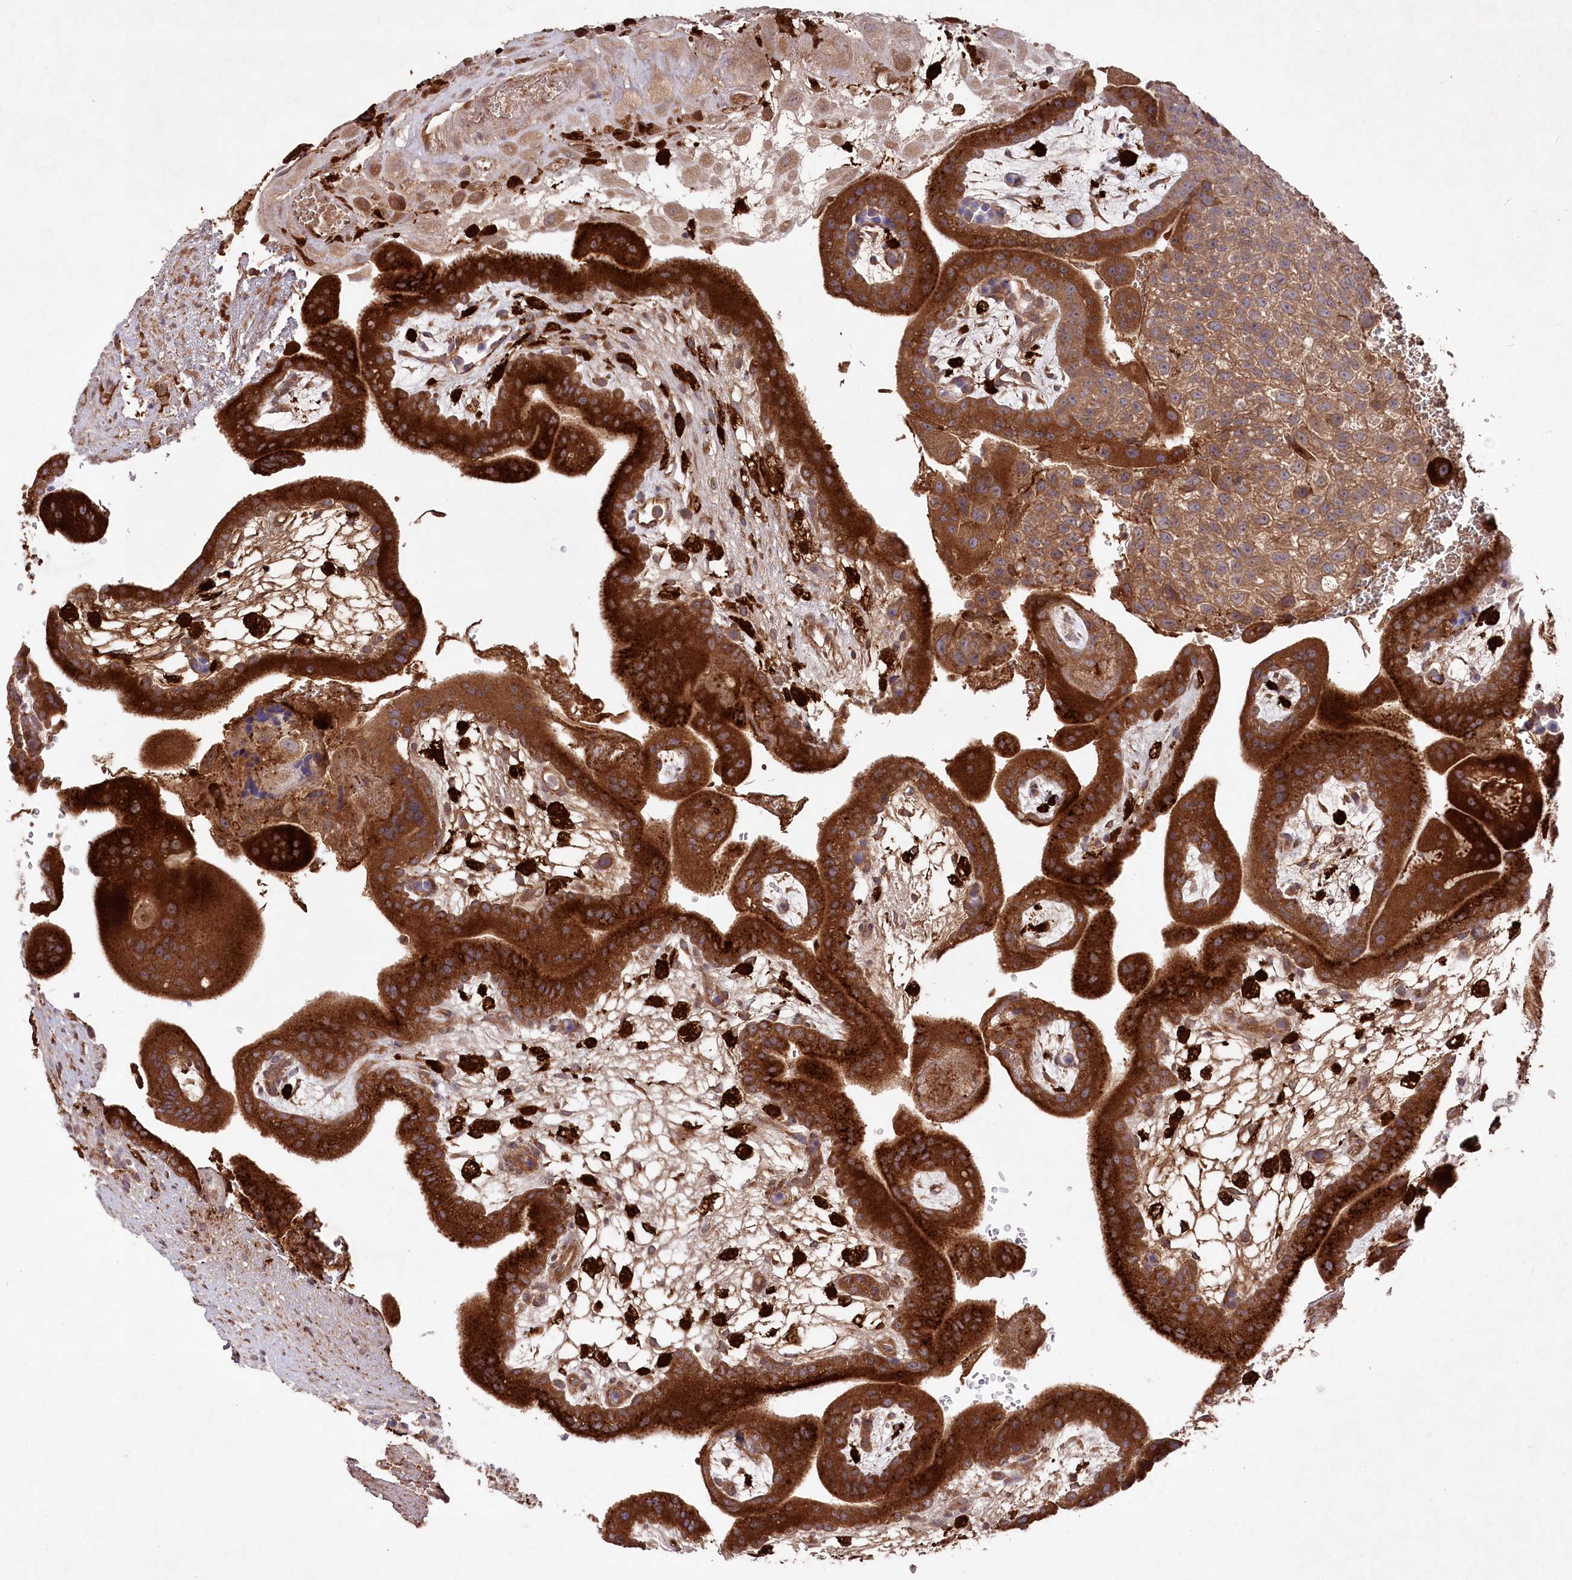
{"staining": {"intensity": "moderate", "quantity": ">75%", "location": "cytoplasmic/membranous"}, "tissue": "placenta", "cell_type": "Decidual cells", "image_type": "normal", "snomed": [{"axis": "morphology", "description": "Normal tissue, NOS"}, {"axis": "topography", "description": "Placenta"}], "caption": "Protein analysis of unremarkable placenta displays moderate cytoplasmic/membranous staining in about >75% of decidual cells.", "gene": "PPP1R21", "patient": {"sex": "female", "age": 35}}